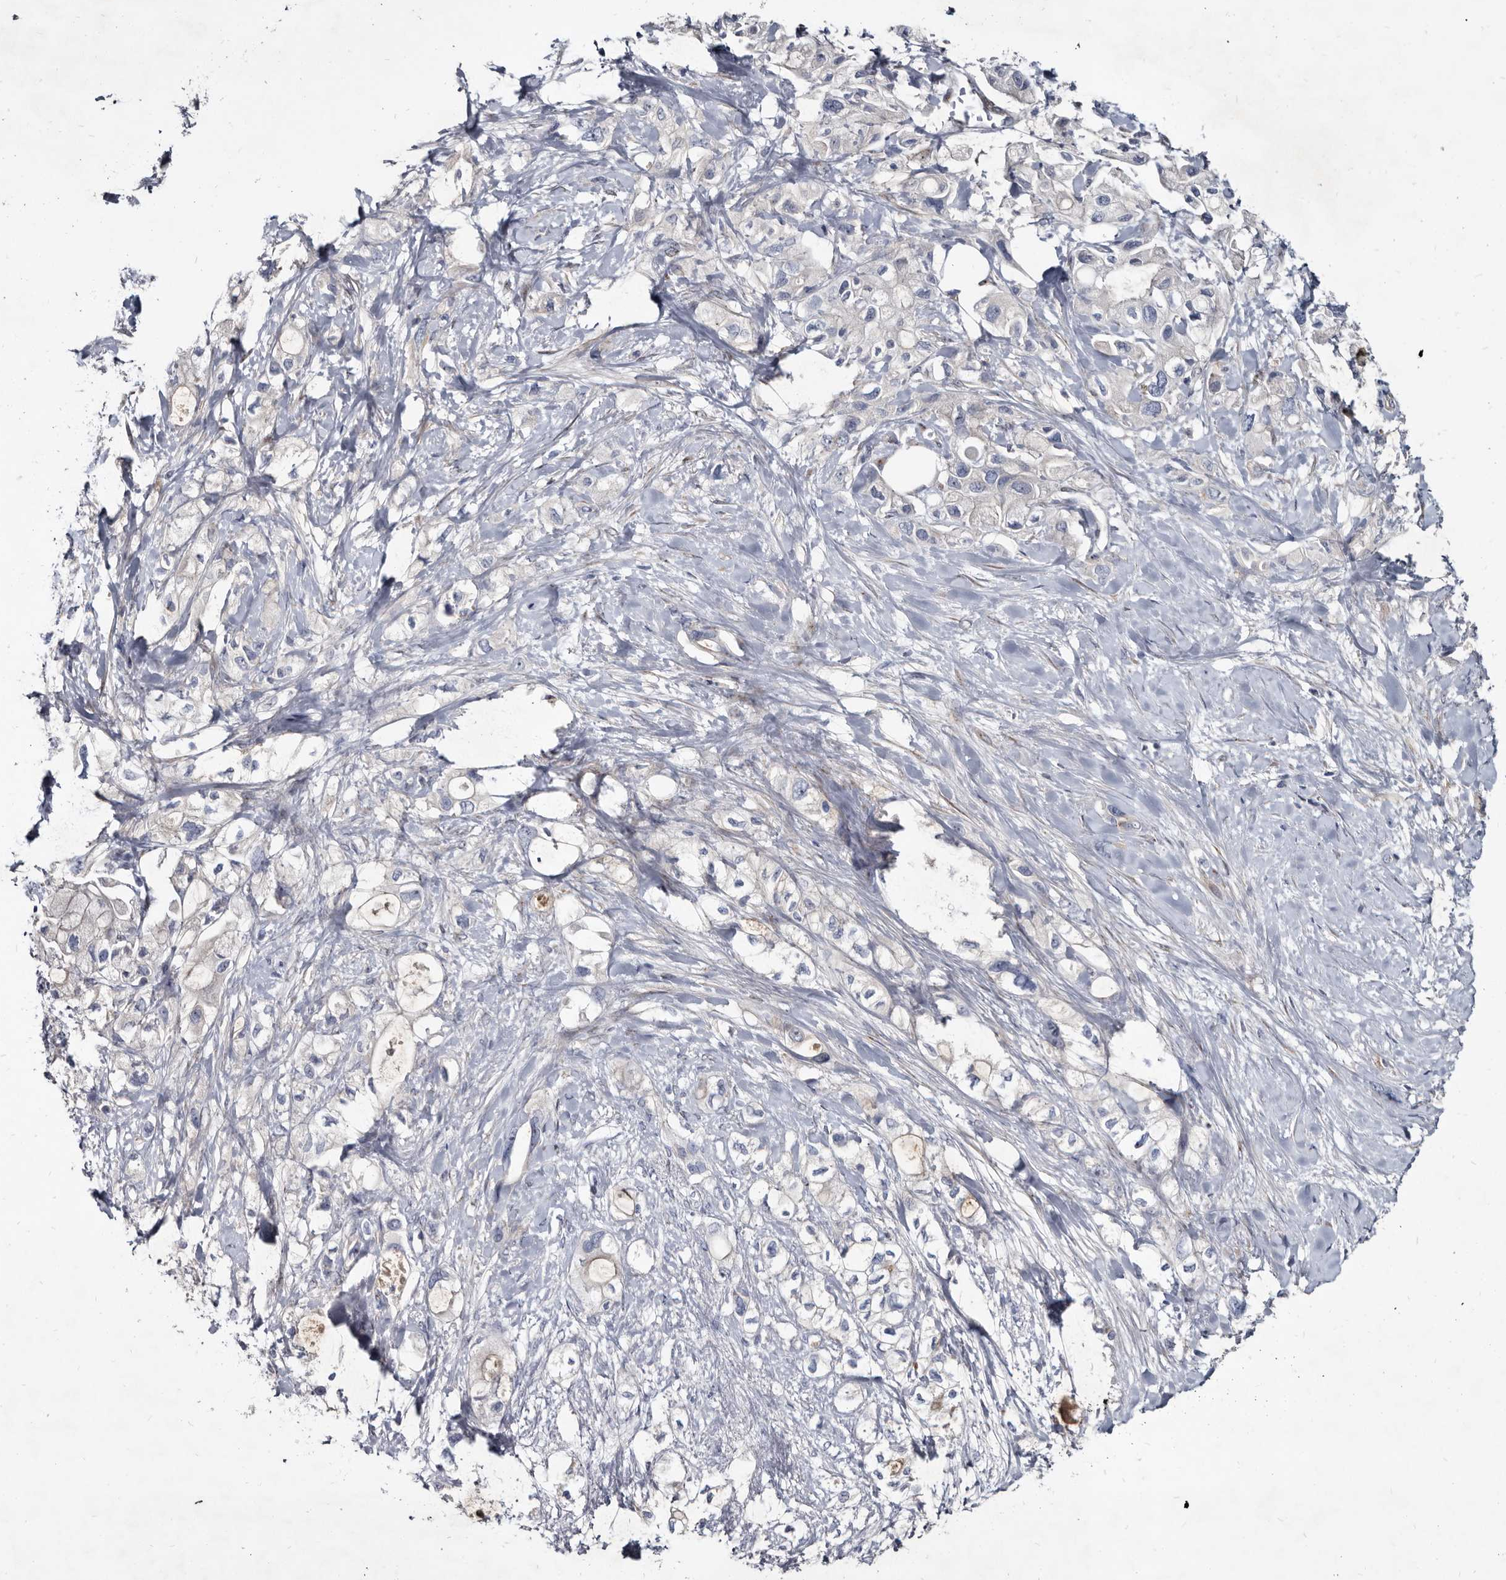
{"staining": {"intensity": "negative", "quantity": "none", "location": "none"}, "tissue": "pancreatic cancer", "cell_type": "Tumor cells", "image_type": "cancer", "snomed": [{"axis": "morphology", "description": "Adenocarcinoma, NOS"}, {"axis": "topography", "description": "Pancreas"}], "caption": "A high-resolution photomicrograph shows immunohistochemistry (IHC) staining of pancreatic cancer, which displays no significant staining in tumor cells.", "gene": "PRSS8", "patient": {"sex": "female", "age": 56}}